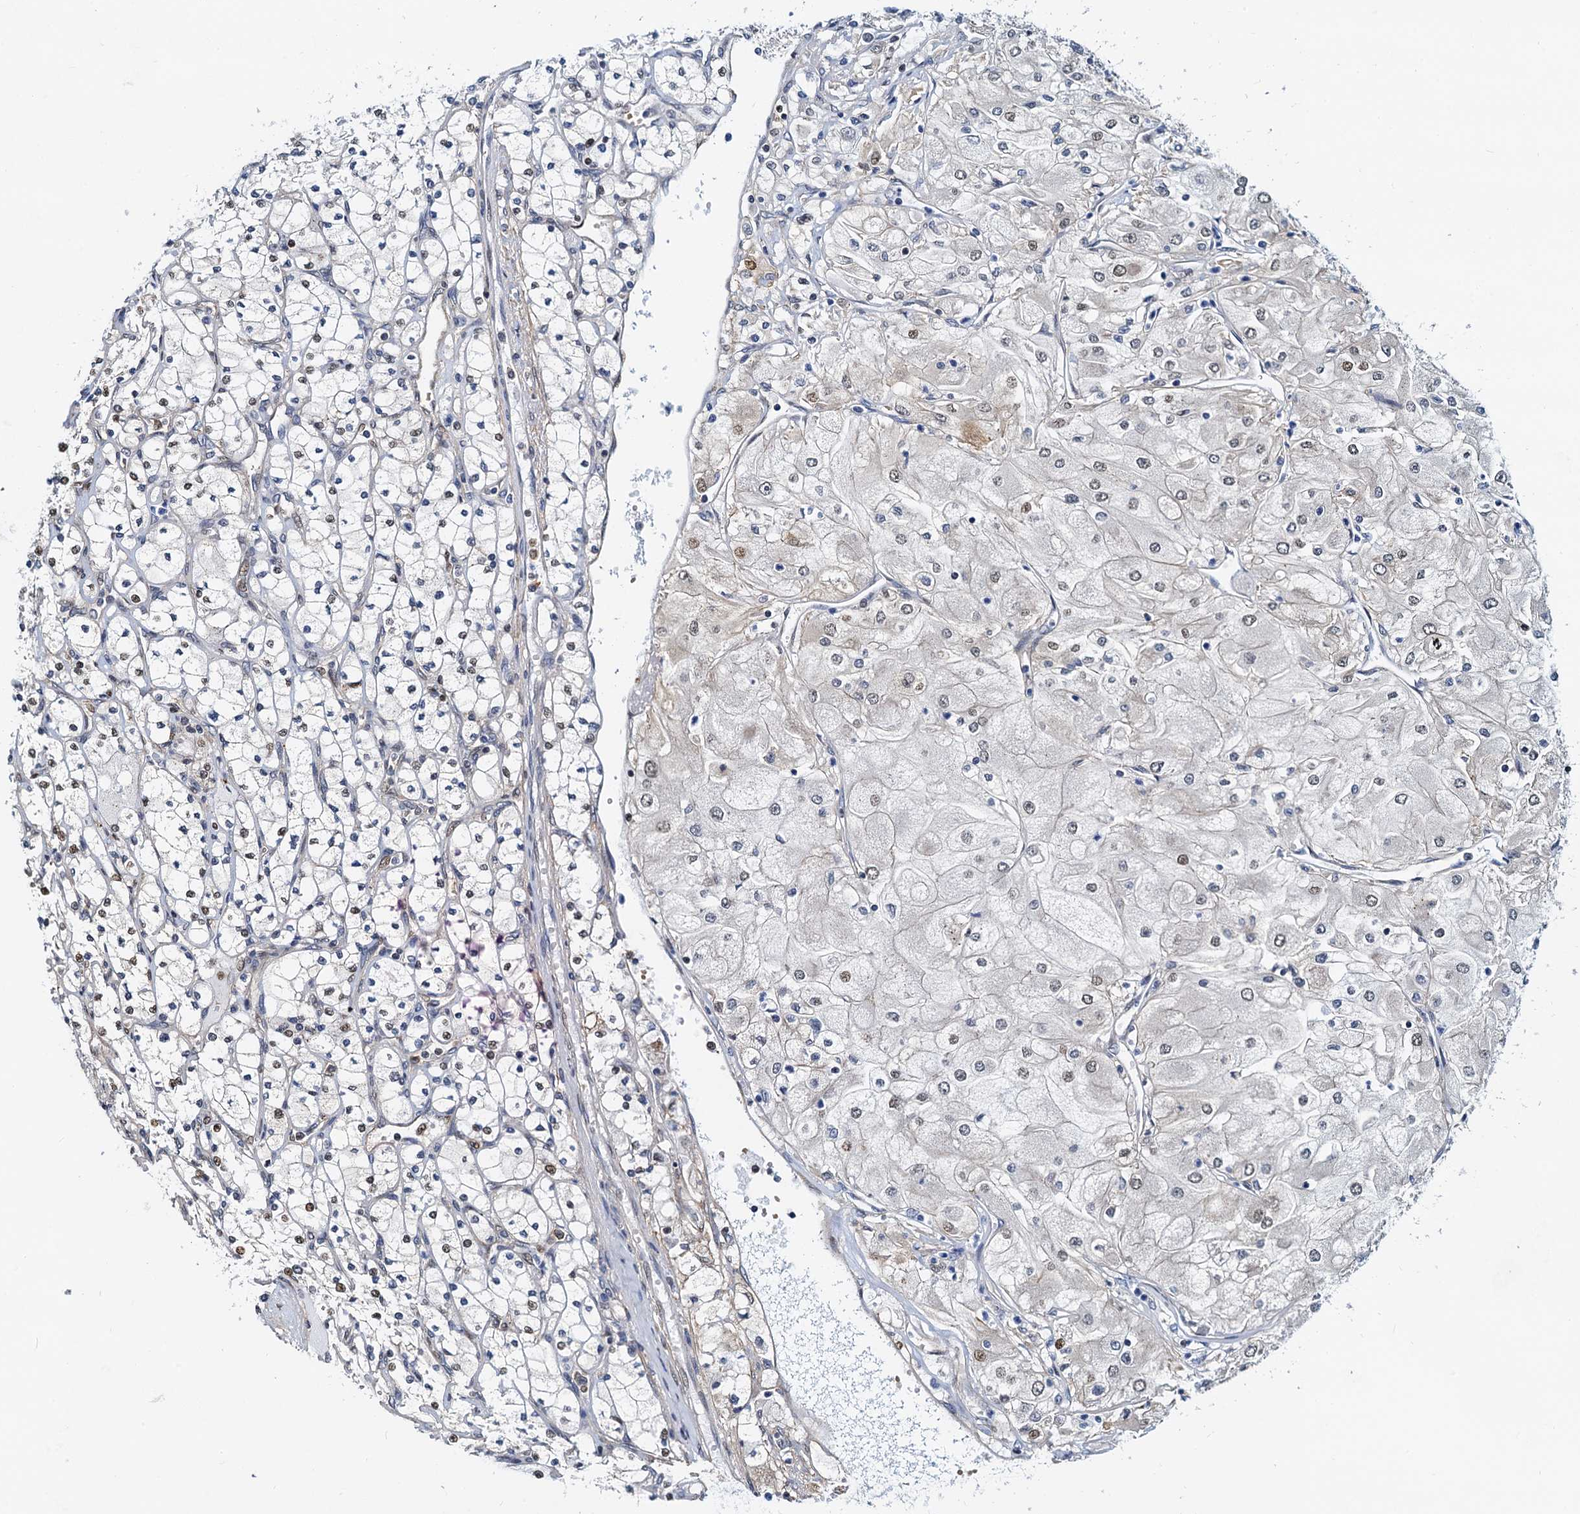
{"staining": {"intensity": "weak", "quantity": "<25%", "location": "nuclear"}, "tissue": "renal cancer", "cell_type": "Tumor cells", "image_type": "cancer", "snomed": [{"axis": "morphology", "description": "Adenocarcinoma, NOS"}, {"axis": "topography", "description": "Kidney"}], "caption": "Immunohistochemistry of human renal adenocarcinoma demonstrates no staining in tumor cells.", "gene": "PTGES3", "patient": {"sex": "male", "age": 80}}